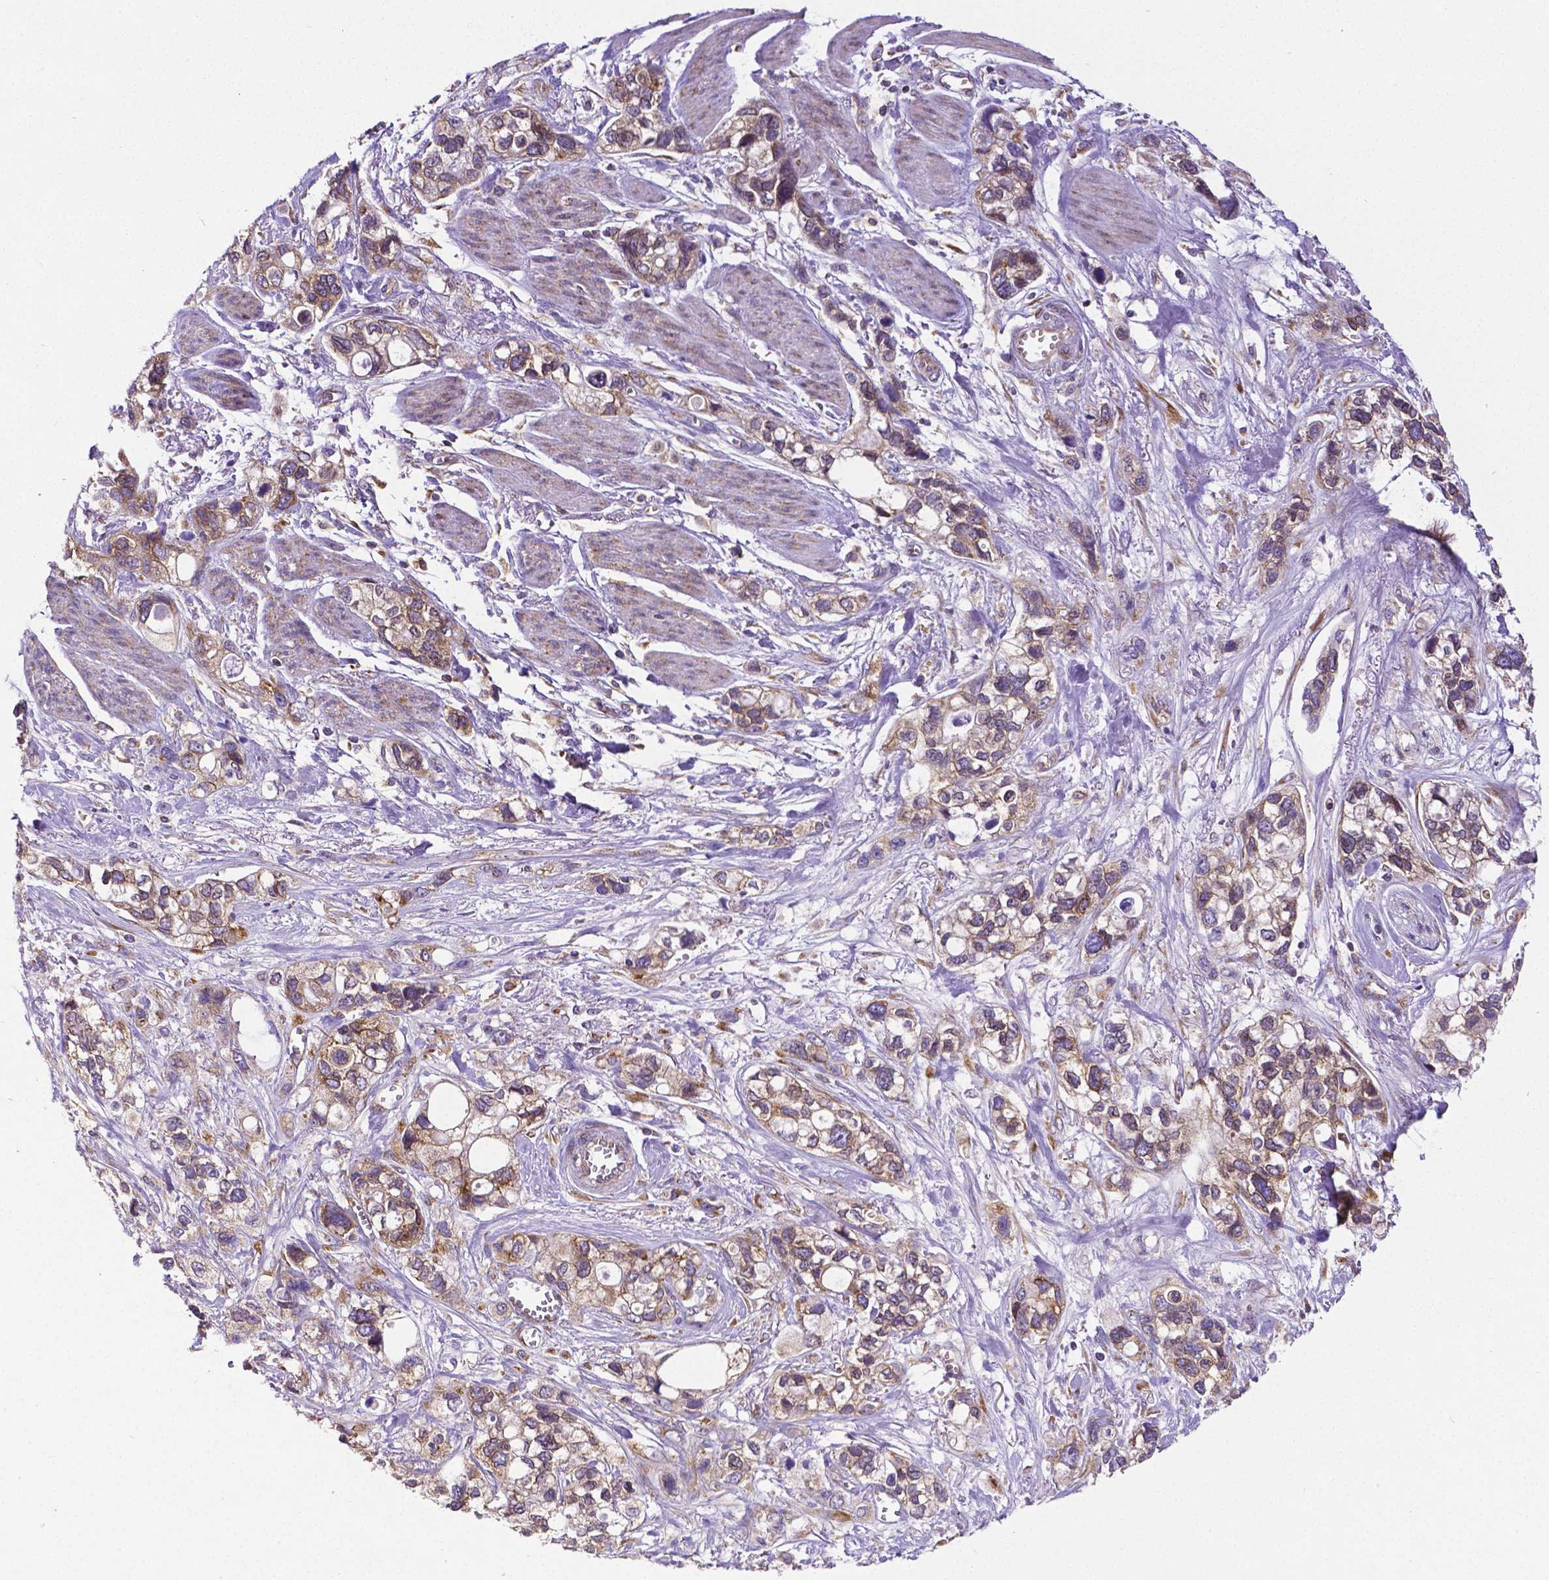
{"staining": {"intensity": "moderate", "quantity": "25%-75%", "location": "cytoplasmic/membranous,nuclear"}, "tissue": "stomach cancer", "cell_type": "Tumor cells", "image_type": "cancer", "snomed": [{"axis": "morphology", "description": "Adenocarcinoma, NOS"}, {"axis": "topography", "description": "Stomach, upper"}], "caption": "The micrograph reveals a brown stain indicating the presence of a protein in the cytoplasmic/membranous and nuclear of tumor cells in adenocarcinoma (stomach).", "gene": "MTDH", "patient": {"sex": "female", "age": 81}}